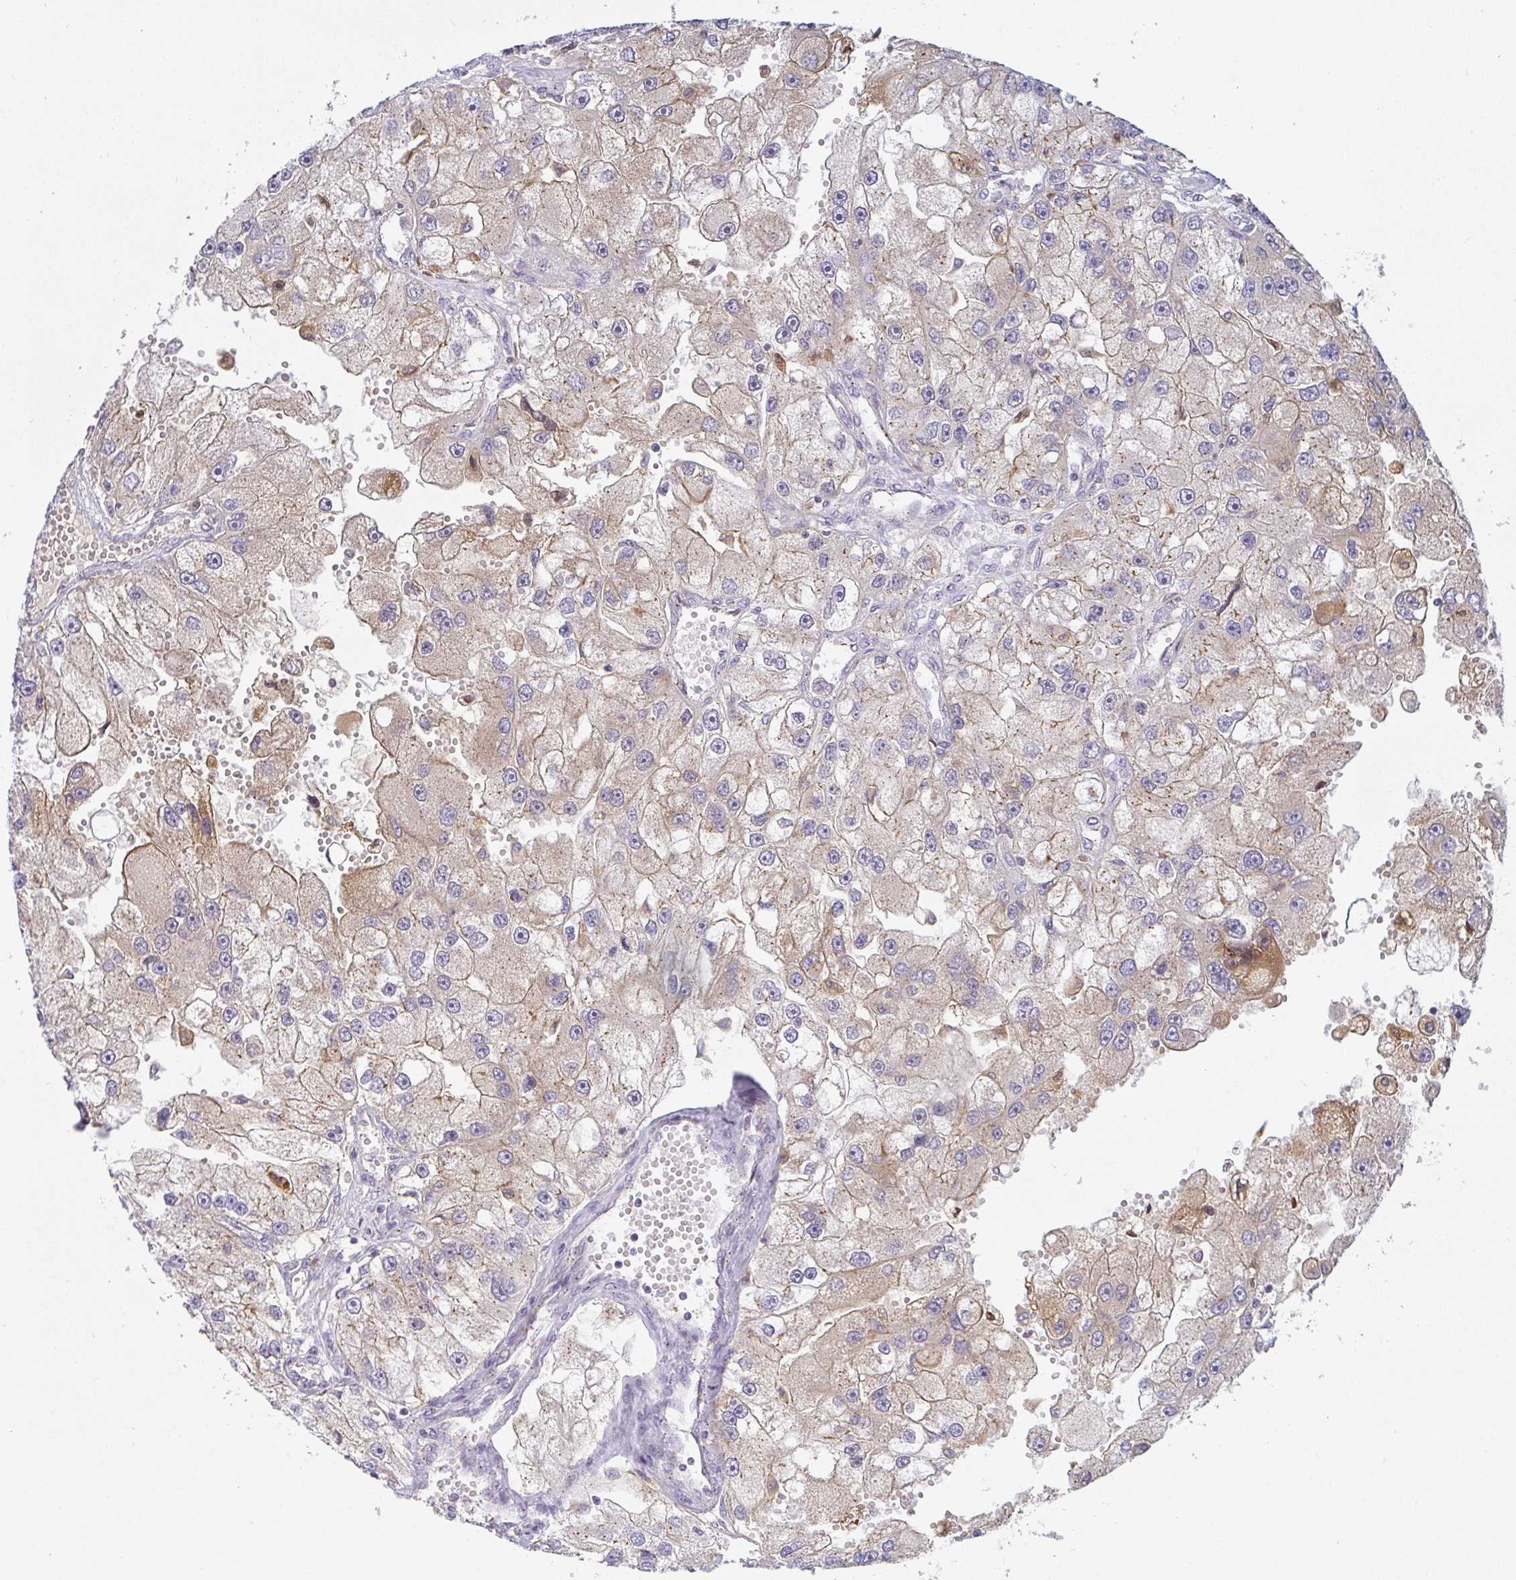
{"staining": {"intensity": "weak", "quantity": "25%-75%", "location": "cytoplasmic/membranous"}, "tissue": "renal cancer", "cell_type": "Tumor cells", "image_type": "cancer", "snomed": [{"axis": "morphology", "description": "Adenocarcinoma, NOS"}, {"axis": "topography", "description": "Kidney"}], "caption": "Protein expression analysis of human renal adenocarcinoma reveals weak cytoplasmic/membranous expression in about 25%-75% of tumor cells. (DAB (3,3'-diaminobenzidine) IHC, brown staining for protein, blue staining for nuclei).", "gene": "SNX5", "patient": {"sex": "male", "age": 63}}